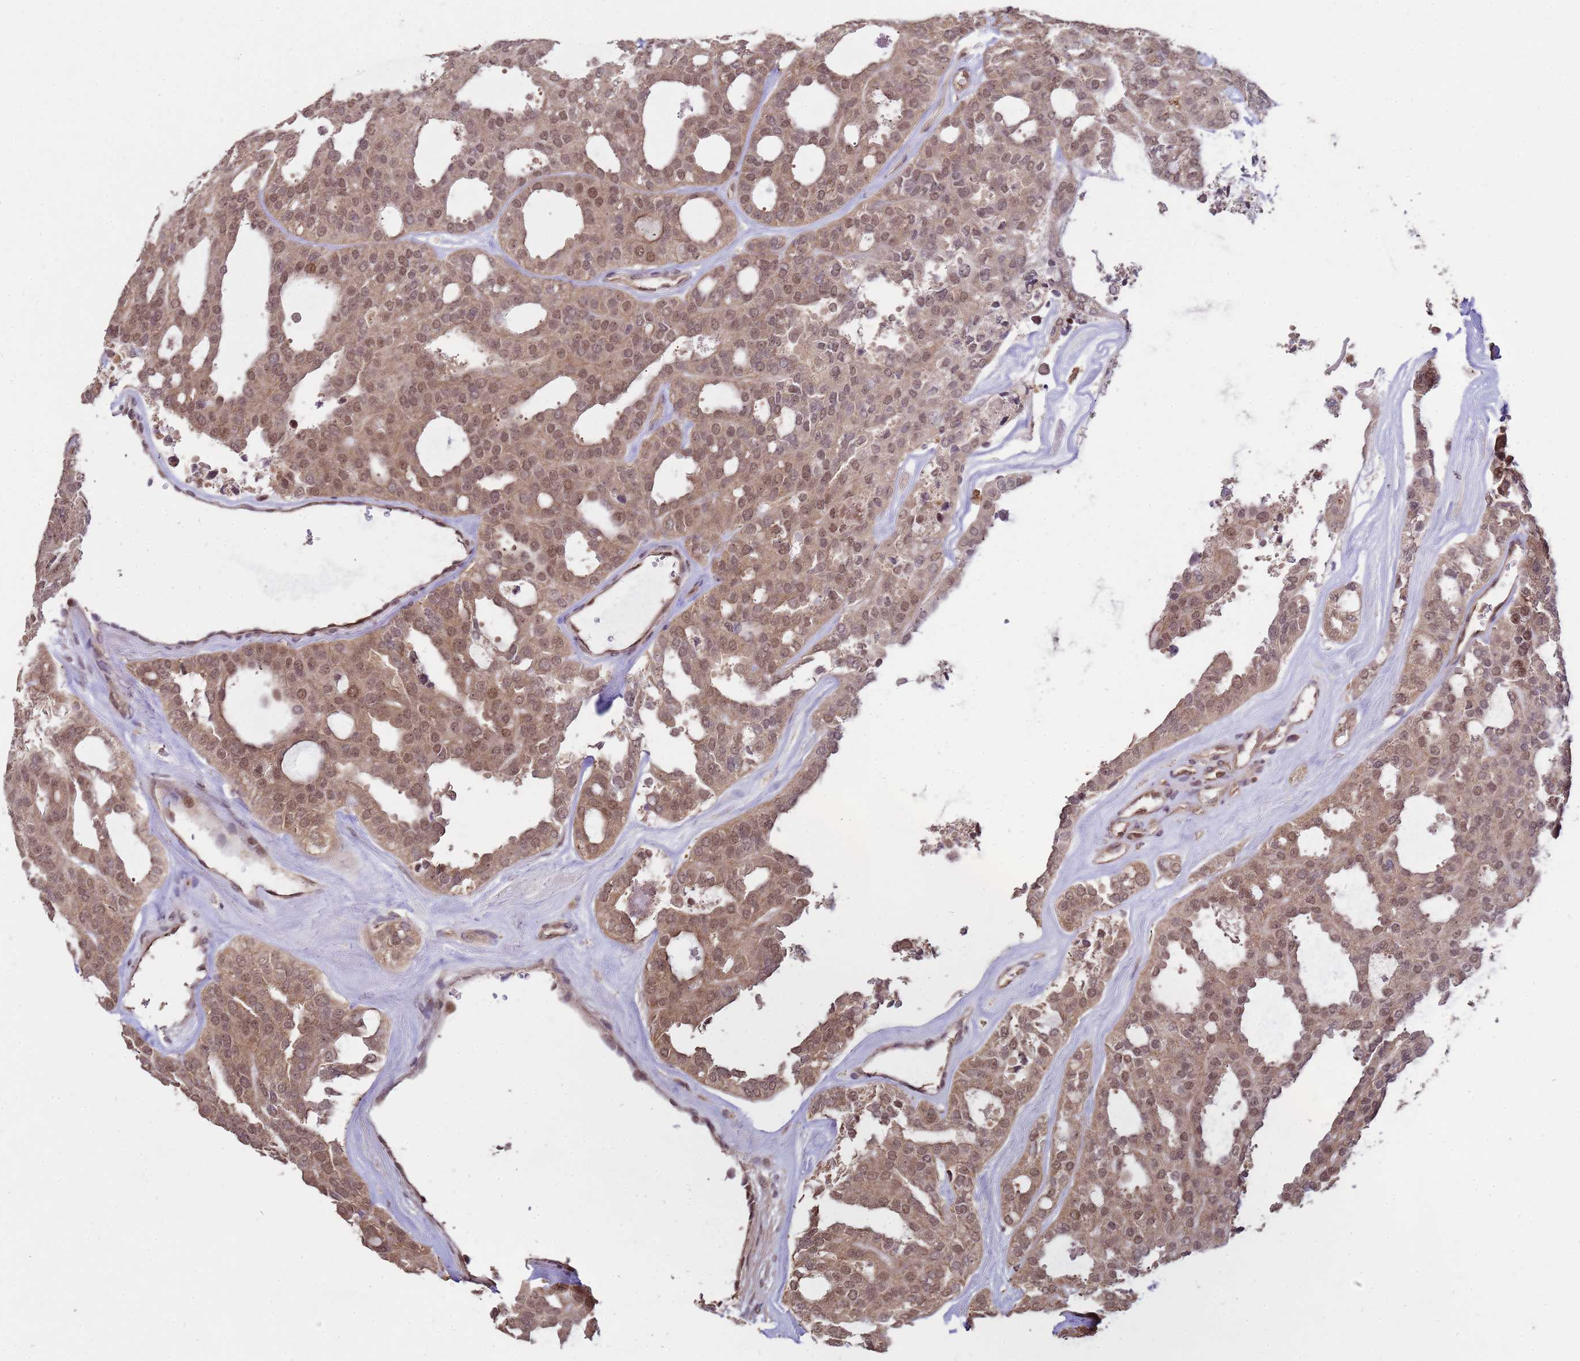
{"staining": {"intensity": "moderate", "quantity": ">75%", "location": "nuclear"}, "tissue": "thyroid cancer", "cell_type": "Tumor cells", "image_type": "cancer", "snomed": [{"axis": "morphology", "description": "Follicular adenoma carcinoma, NOS"}, {"axis": "topography", "description": "Thyroid gland"}], "caption": "Thyroid follicular adenoma carcinoma tissue demonstrates moderate nuclear positivity in about >75% of tumor cells, visualized by immunohistochemistry.", "gene": "CRBN", "patient": {"sex": "male", "age": 75}}